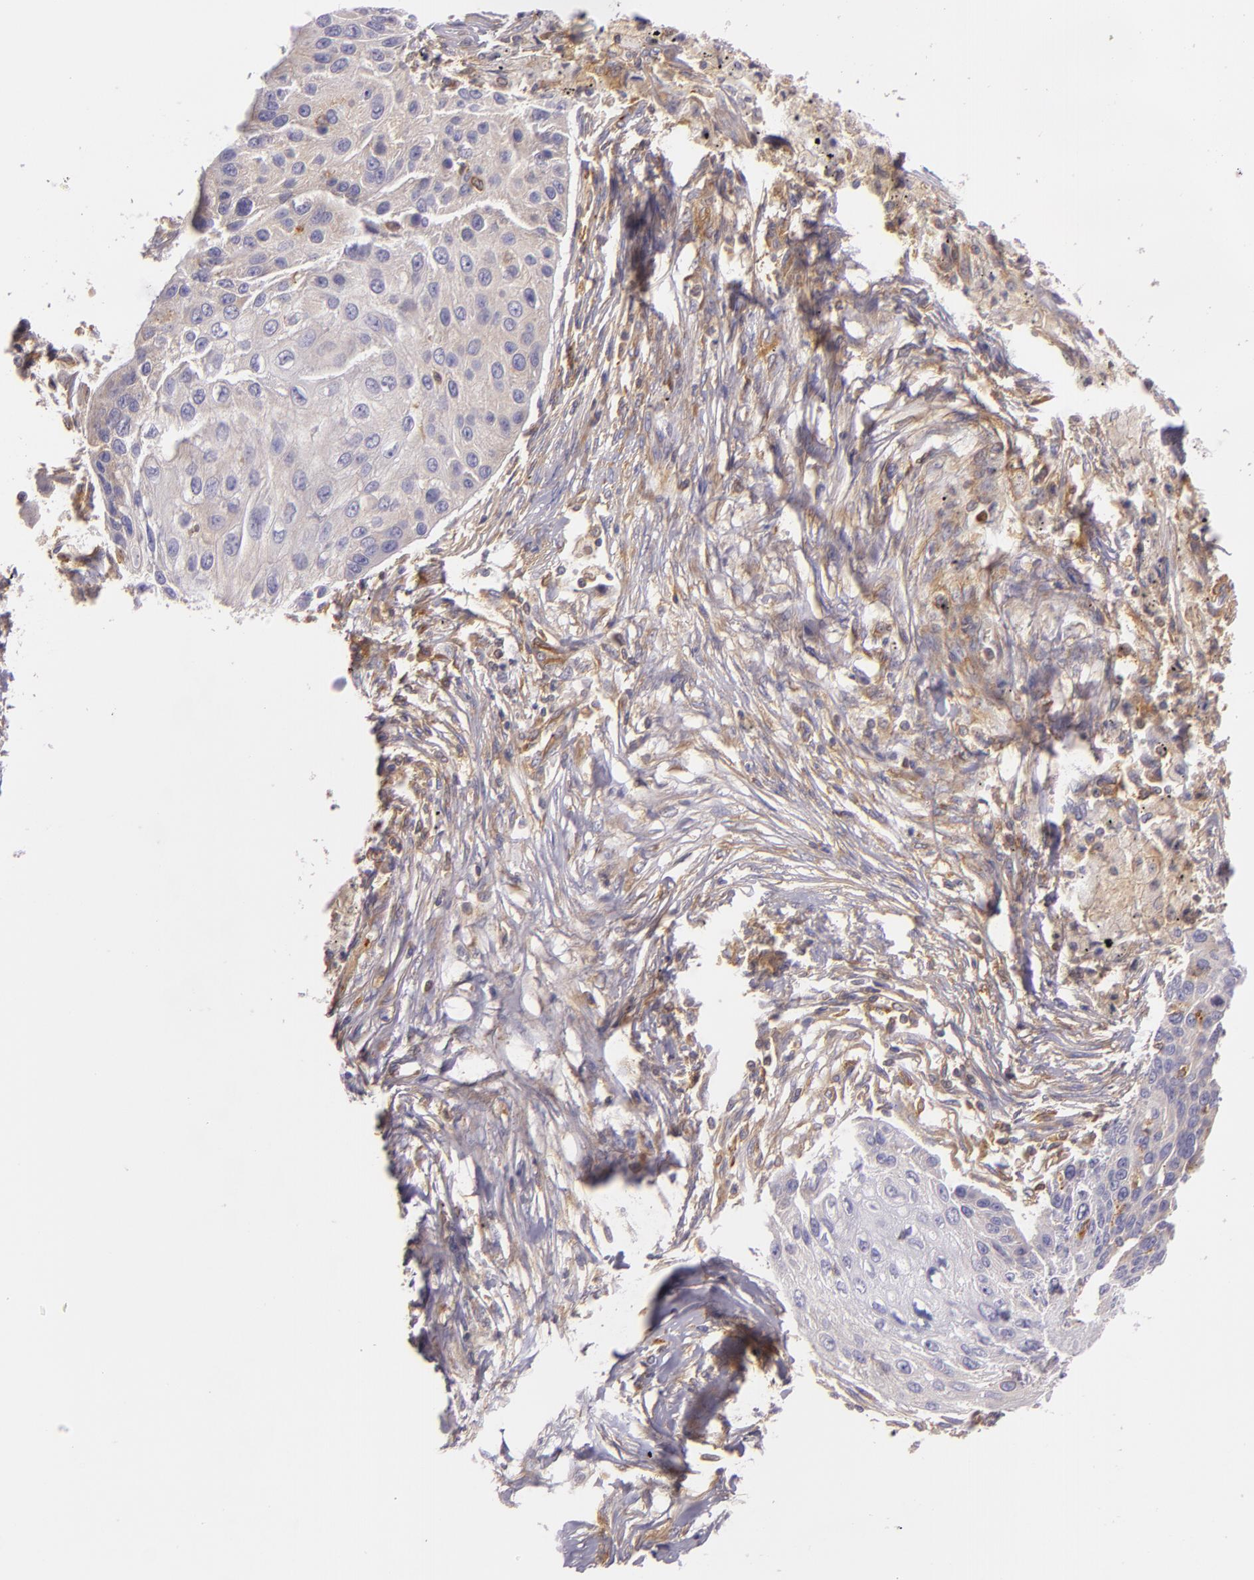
{"staining": {"intensity": "moderate", "quantity": "25%-75%", "location": "cytoplasmic/membranous"}, "tissue": "lung cancer", "cell_type": "Tumor cells", "image_type": "cancer", "snomed": [{"axis": "morphology", "description": "Squamous cell carcinoma, NOS"}, {"axis": "topography", "description": "Lung"}], "caption": "Protein analysis of squamous cell carcinoma (lung) tissue exhibits moderate cytoplasmic/membranous expression in approximately 25%-75% of tumor cells.", "gene": "TLN1", "patient": {"sex": "male", "age": 71}}